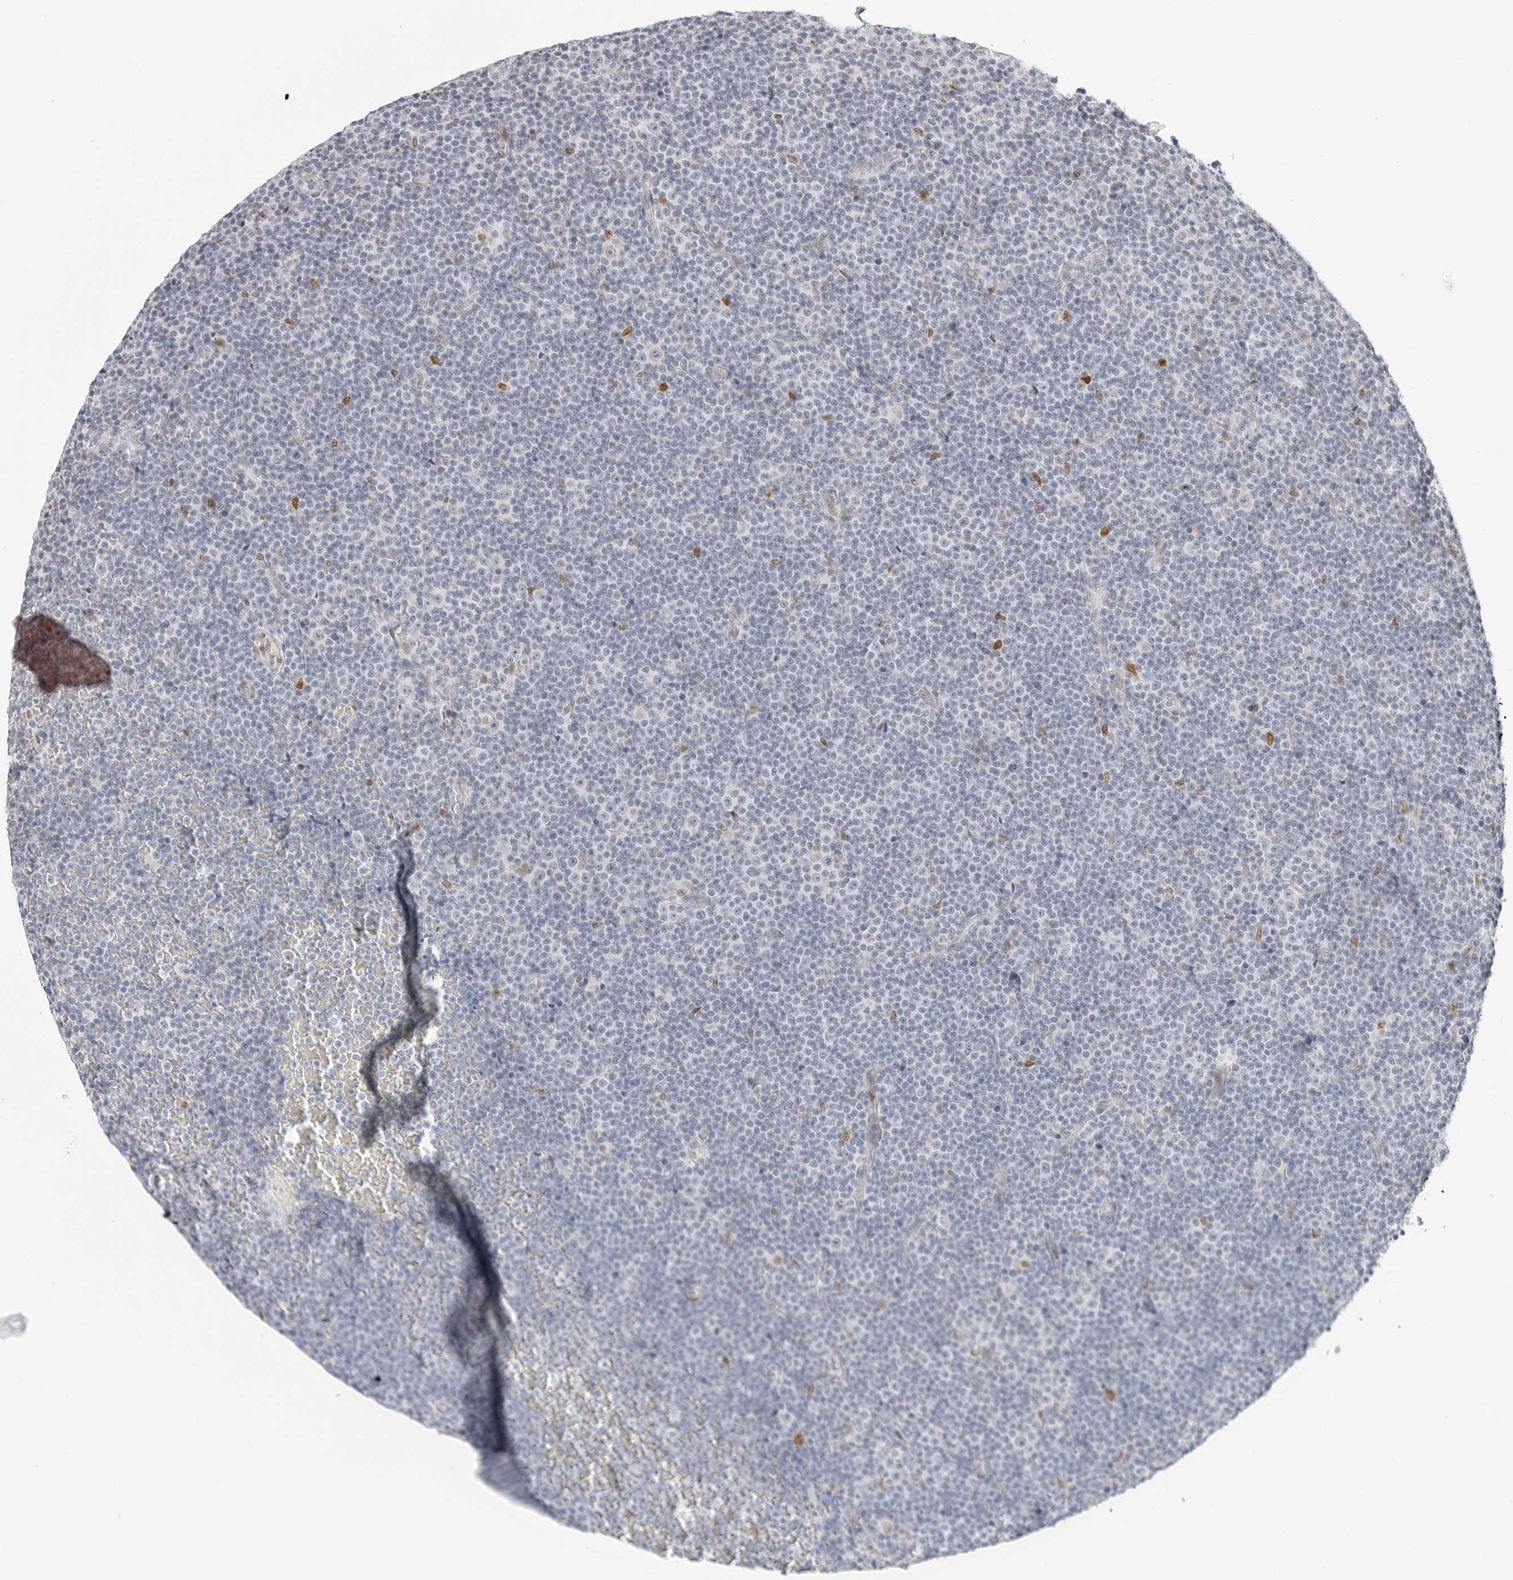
{"staining": {"intensity": "negative", "quantity": "none", "location": "none"}, "tissue": "lymphoma", "cell_type": "Tumor cells", "image_type": "cancer", "snomed": [{"axis": "morphology", "description": "Malignant lymphoma, non-Hodgkin's type, Low grade"}, {"axis": "topography", "description": "Lymph node"}], "caption": "IHC of human lymphoma exhibits no staining in tumor cells. (DAB (3,3'-diaminobenzidine) immunohistochemistry, high magnification).", "gene": "SPIDR", "patient": {"sex": "female", "age": 67}}